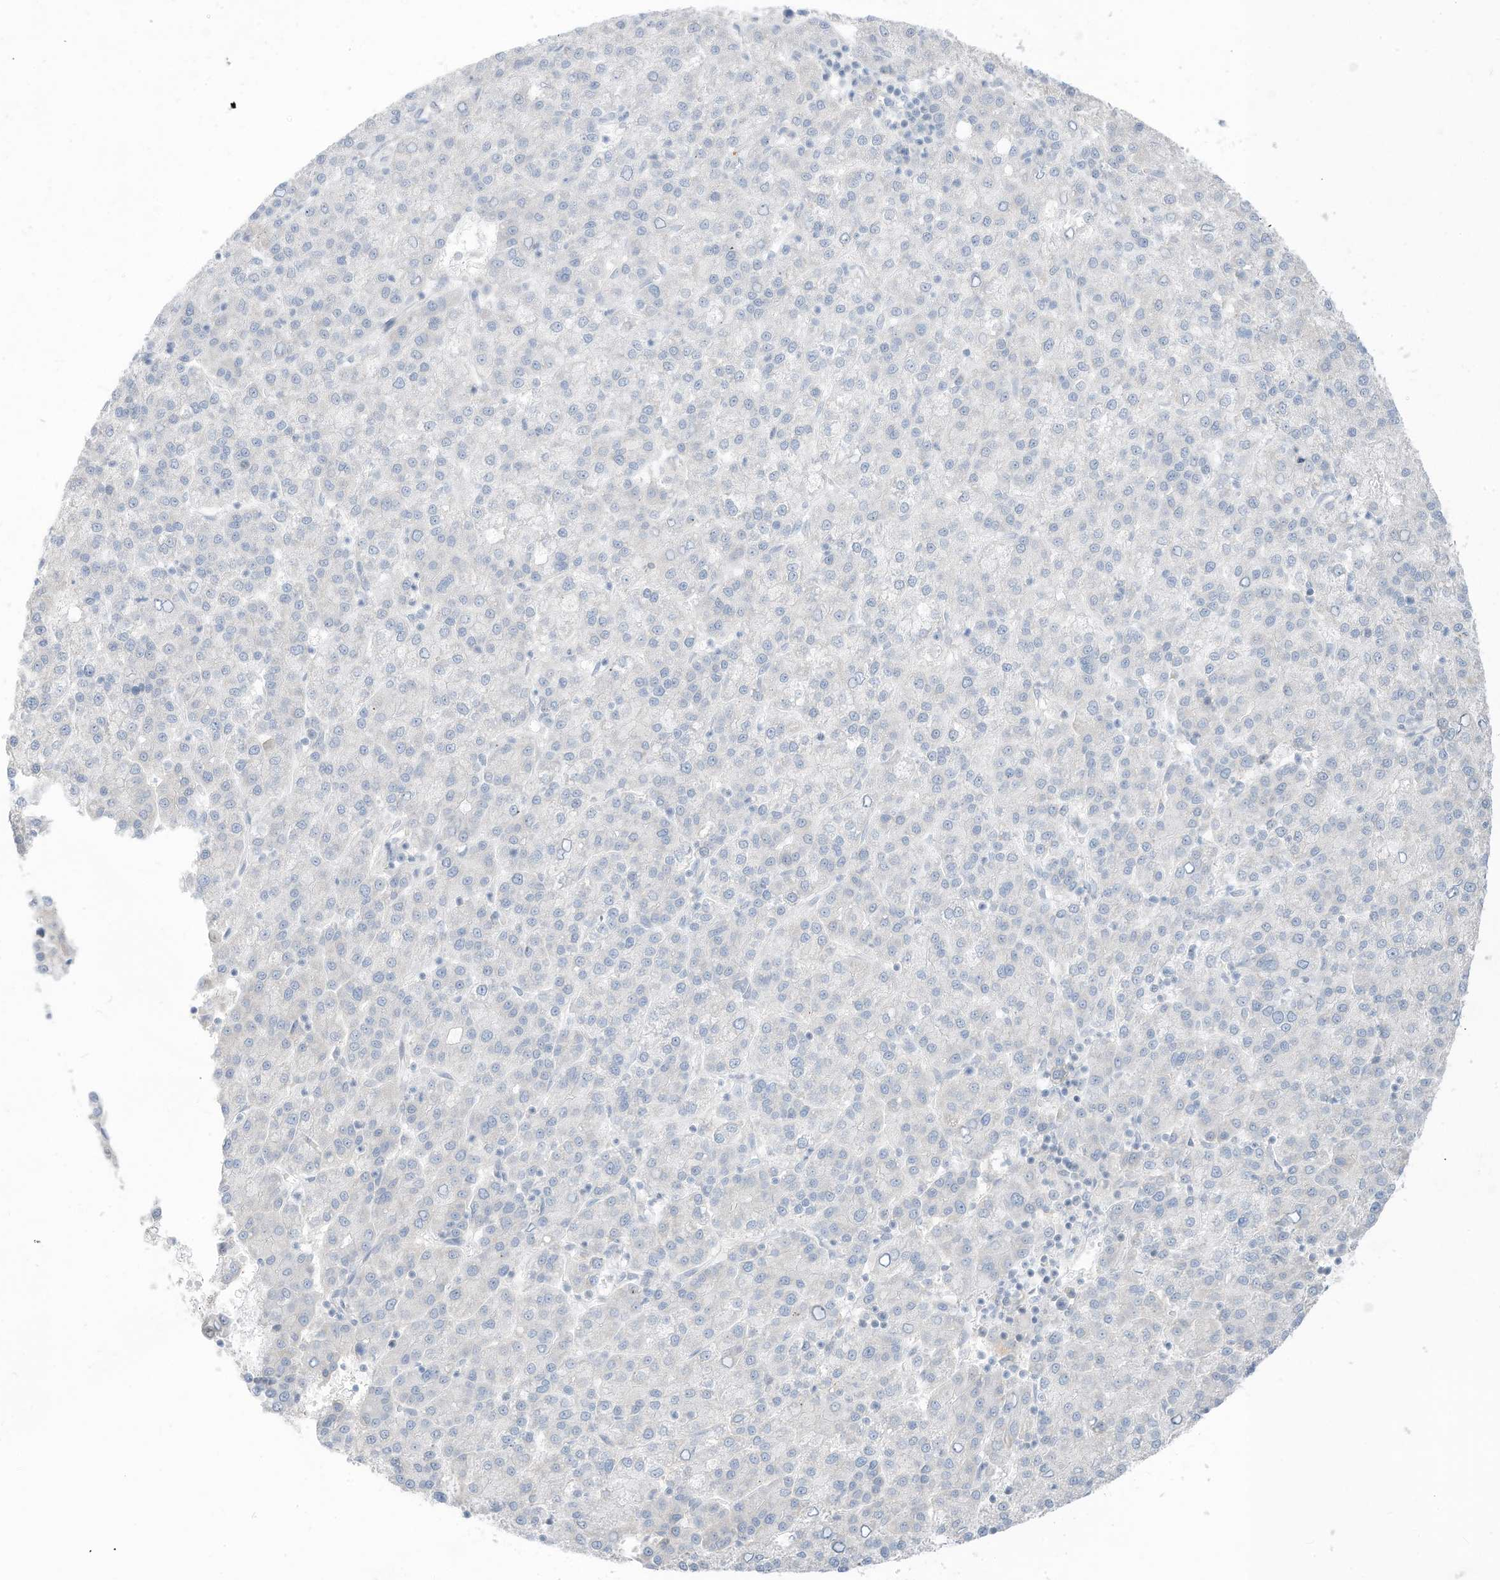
{"staining": {"intensity": "negative", "quantity": "none", "location": "none"}, "tissue": "liver cancer", "cell_type": "Tumor cells", "image_type": "cancer", "snomed": [{"axis": "morphology", "description": "Carcinoma, Hepatocellular, NOS"}, {"axis": "topography", "description": "Liver"}], "caption": "The immunohistochemistry micrograph has no significant staining in tumor cells of liver cancer tissue. (DAB (3,3'-diaminobenzidine) immunohistochemistry, high magnification).", "gene": "ASPRV1", "patient": {"sex": "female", "age": 58}}